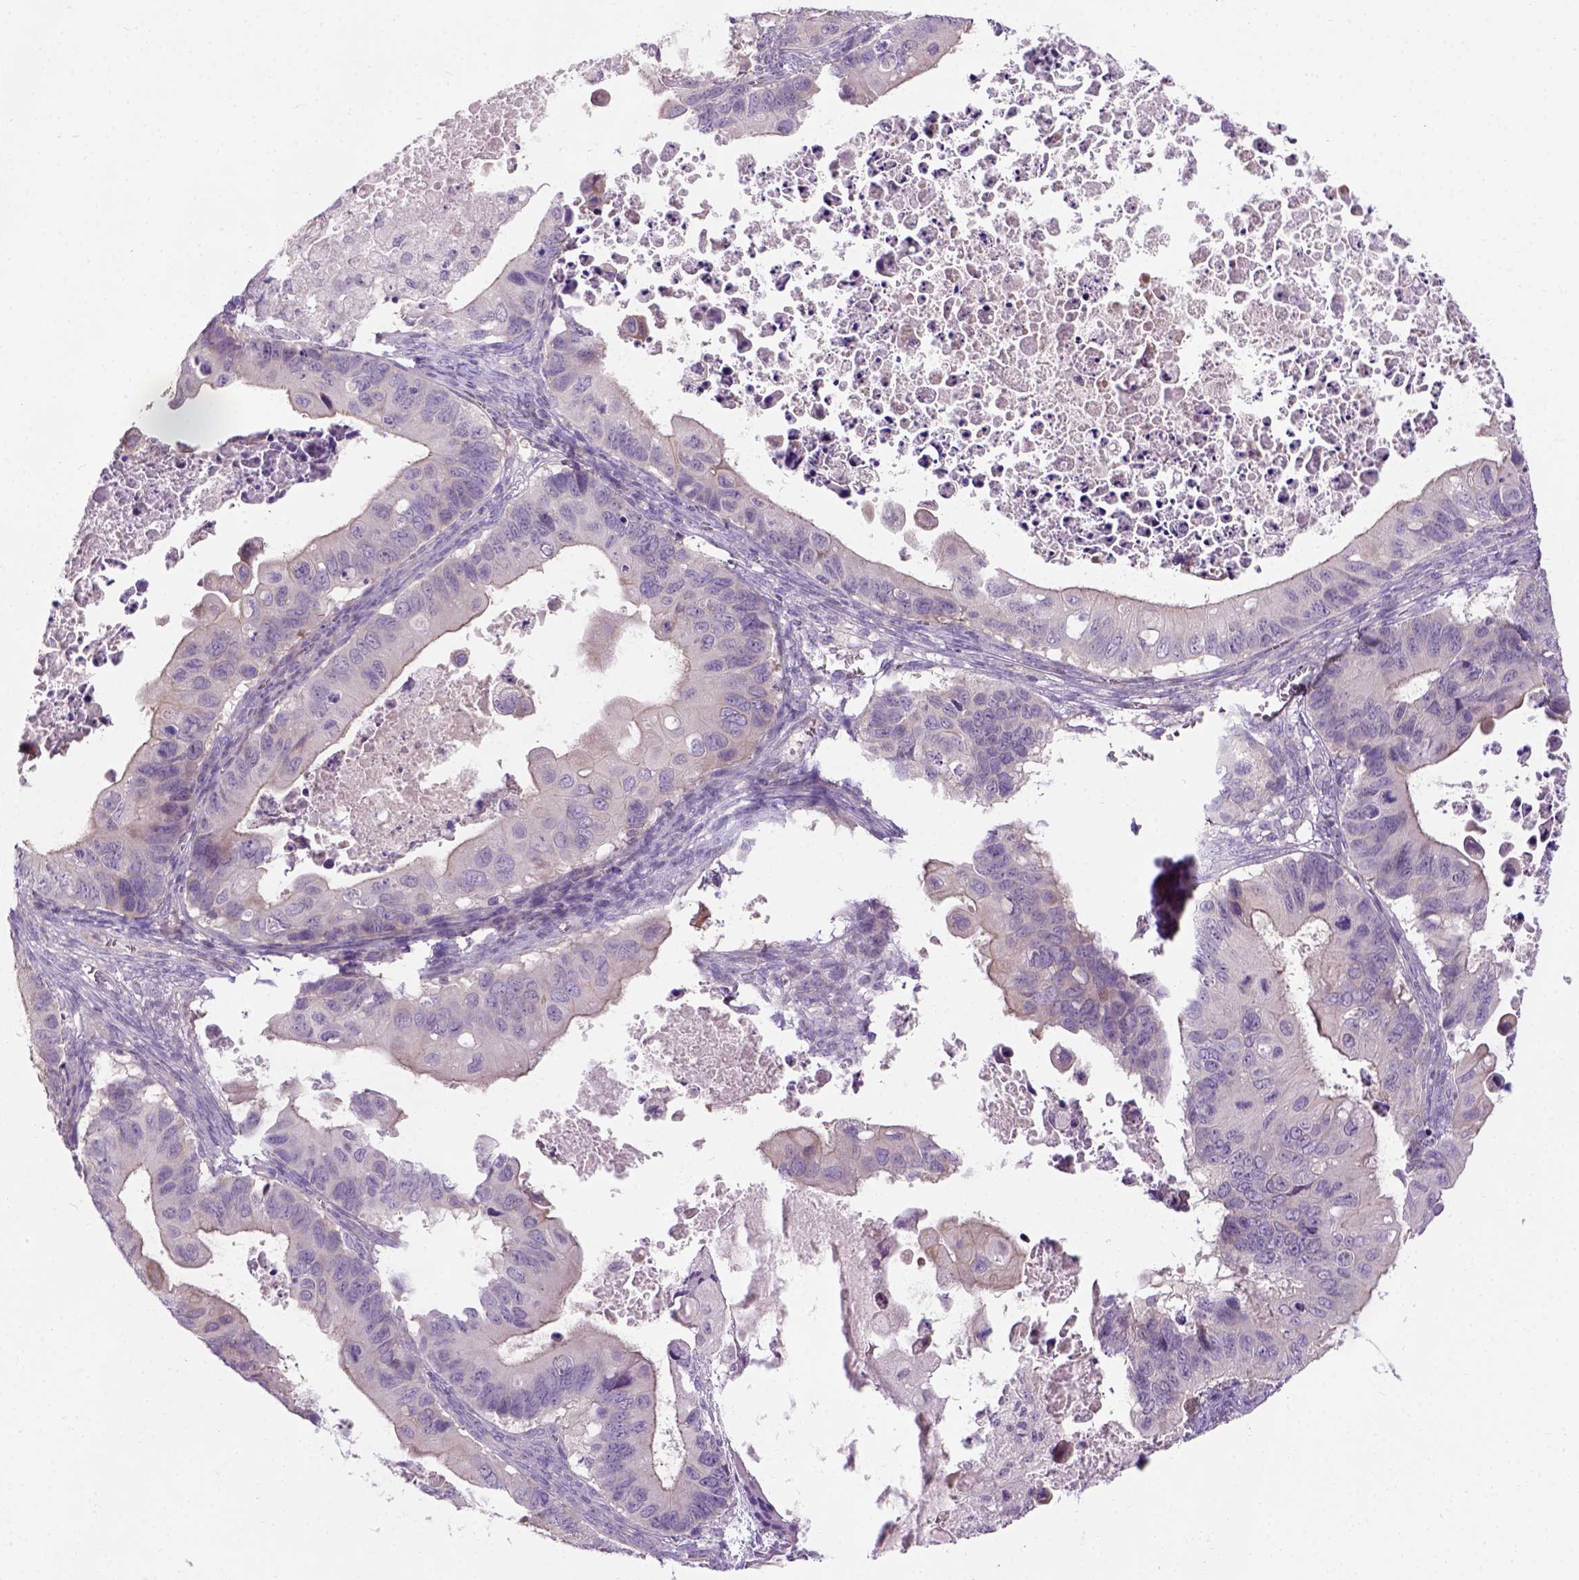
{"staining": {"intensity": "negative", "quantity": "none", "location": "none"}, "tissue": "ovarian cancer", "cell_type": "Tumor cells", "image_type": "cancer", "snomed": [{"axis": "morphology", "description": "Cystadenocarcinoma, mucinous, NOS"}, {"axis": "topography", "description": "Ovary"}], "caption": "IHC image of neoplastic tissue: ovarian cancer (mucinous cystadenocarcinoma) stained with DAB (3,3'-diaminobenzidine) shows no significant protein expression in tumor cells. The staining was performed using DAB (3,3'-diaminobenzidine) to visualize the protein expression in brown, while the nuclei were stained in blue with hematoxylin (Magnification: 20x).", "gene": "C20orf144", "patient": {"sex": "female", "age": 64}}